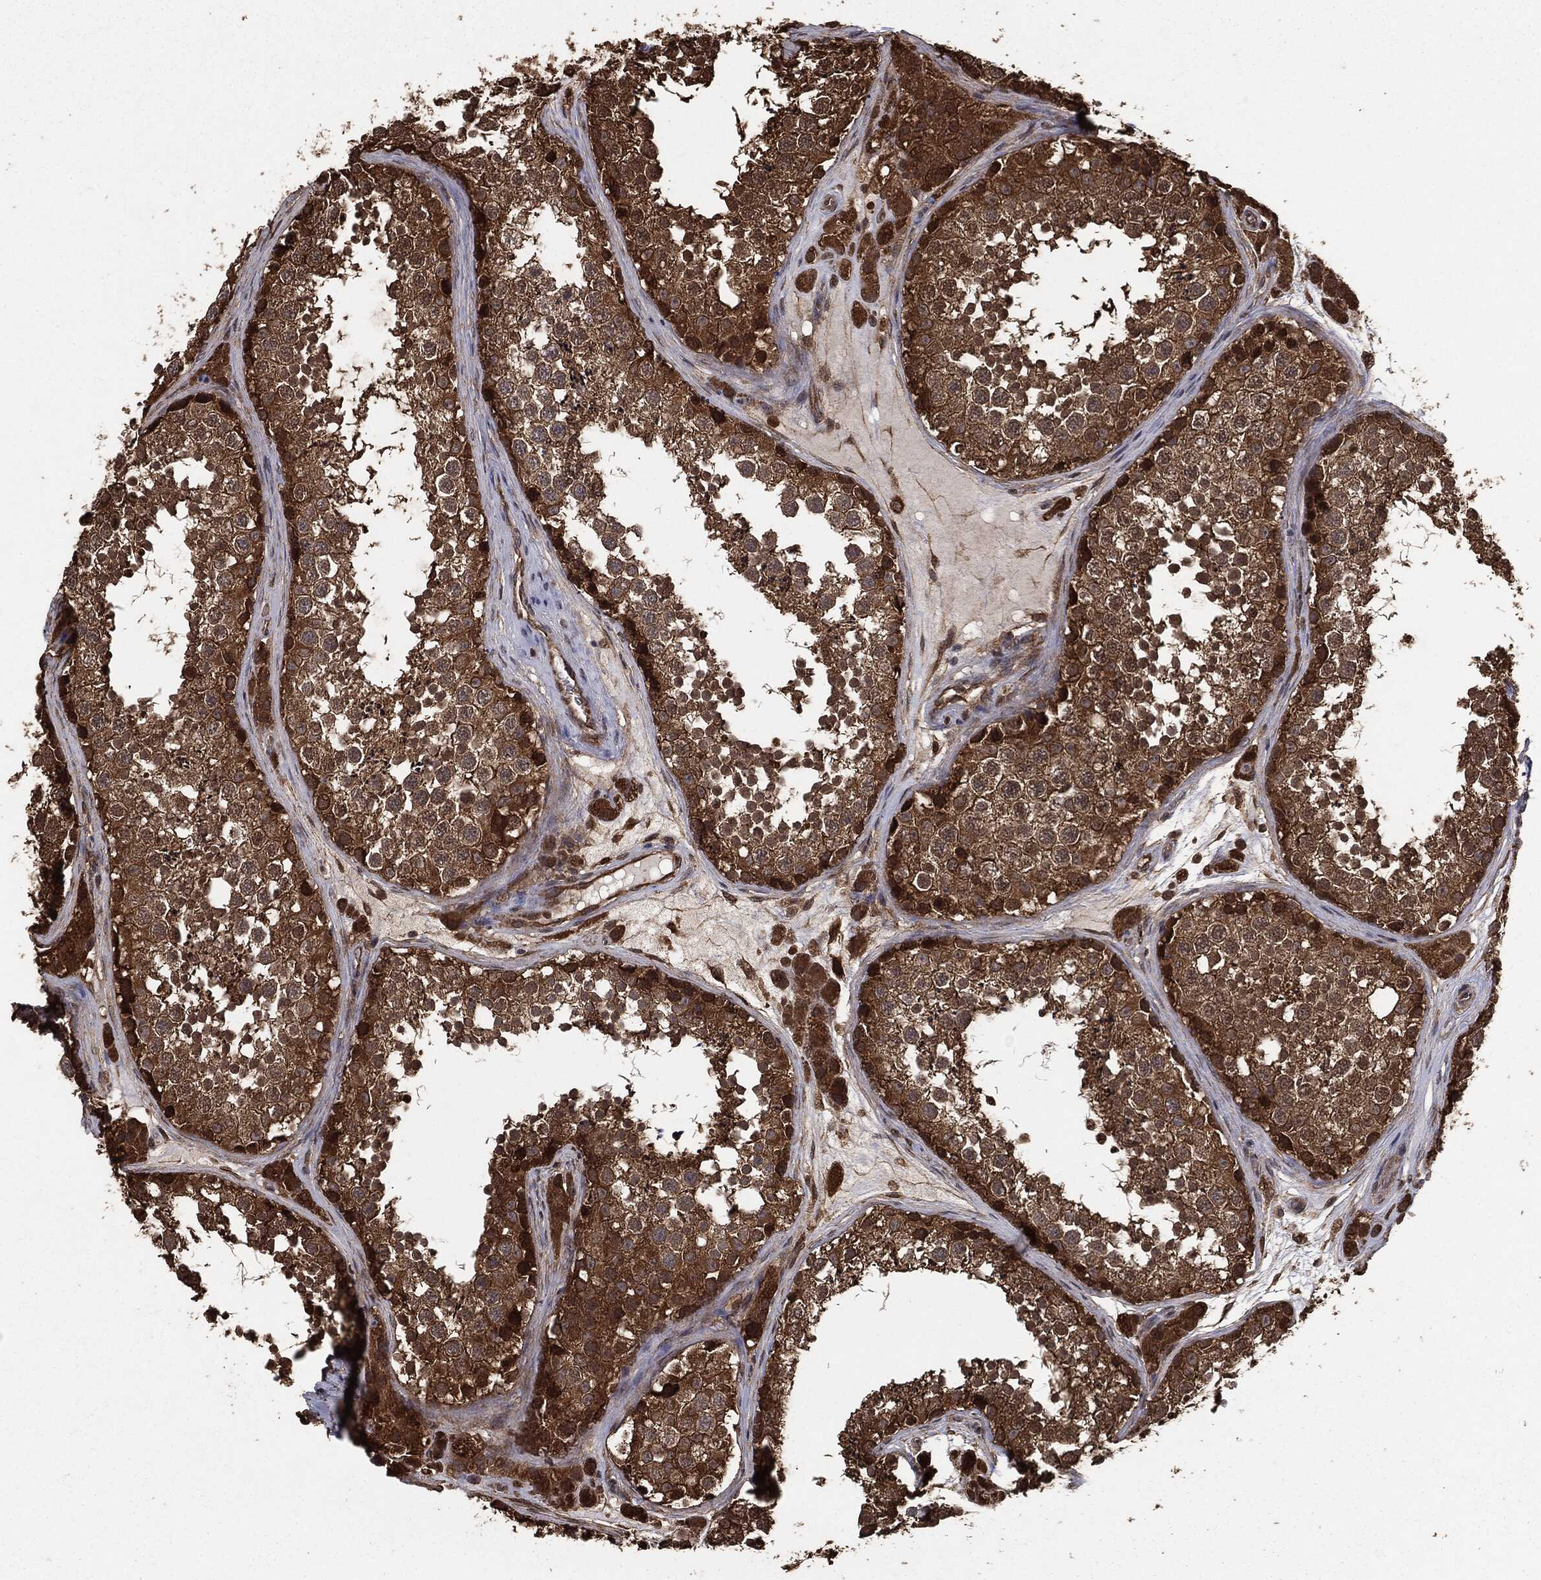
{"staining": {"intensity": "strong", "quantity": ">75%", "location": "cytoplasmic/membranous"}, "tissue": "testis", "cell_type": "Cells in seminiferous ducts", "image_type": "normal", "snomed": [{"axis": "morphology", "description": "Normal tissue, NOS"}, {"axis": "topography", "description": "Testis"}], "caption": "Testis stained for a protein (brown) displays strong cytoplasmic/membranous positive staining in approximately >75% of cells in seminiferous ducts.", "gene": "NME1", "patient": {"sex": "male", "age": 41}}